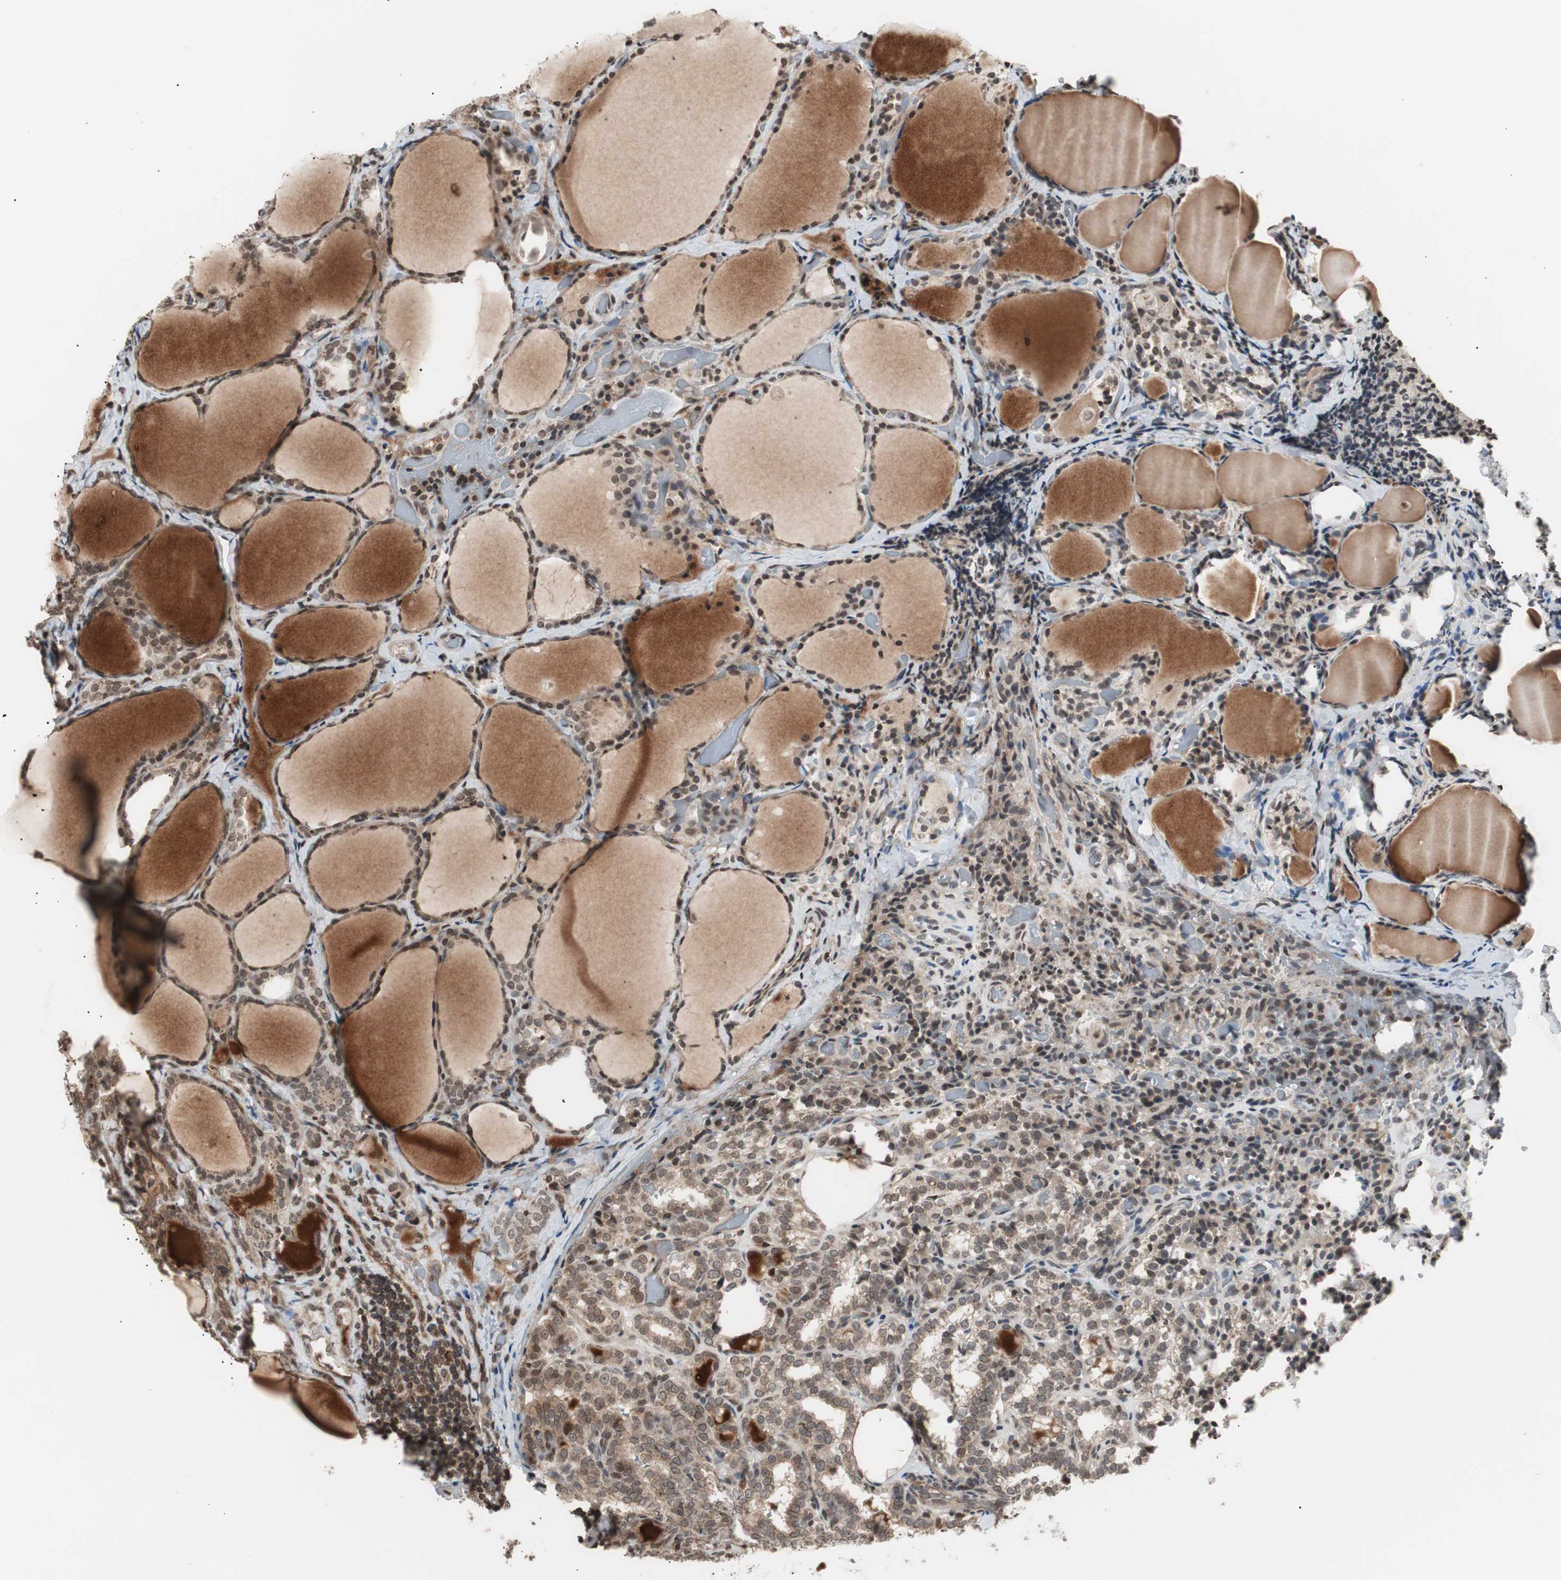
{"staining": {"intensity": "moderate", "quantity": ">75%", "location": "cytoplasmic/membranous,nuclear"}, "tissue": "thyroid cancer", "cell_type": "Tumor cells", "image_type": "cancer", "snomed": [{"axis": "morphology", "description": "Normal tissue, NOS"}, {"axis": "morphology", "description": "Papillary adenocarcinoma, NOS"}, {"axis": "topography", "description": "Thyroid gland"}], "caption": "This histopathology image reveals immunohistochemistry staining of human thyroid cancer (papillary adenocarcinoma), with medium moderate cytoplasmic/membranous and nuclear positivity in approximately >75% of tumor cells.", "gene": "ZFC3H1", "patient": {"sex": "female", "age": 30}}